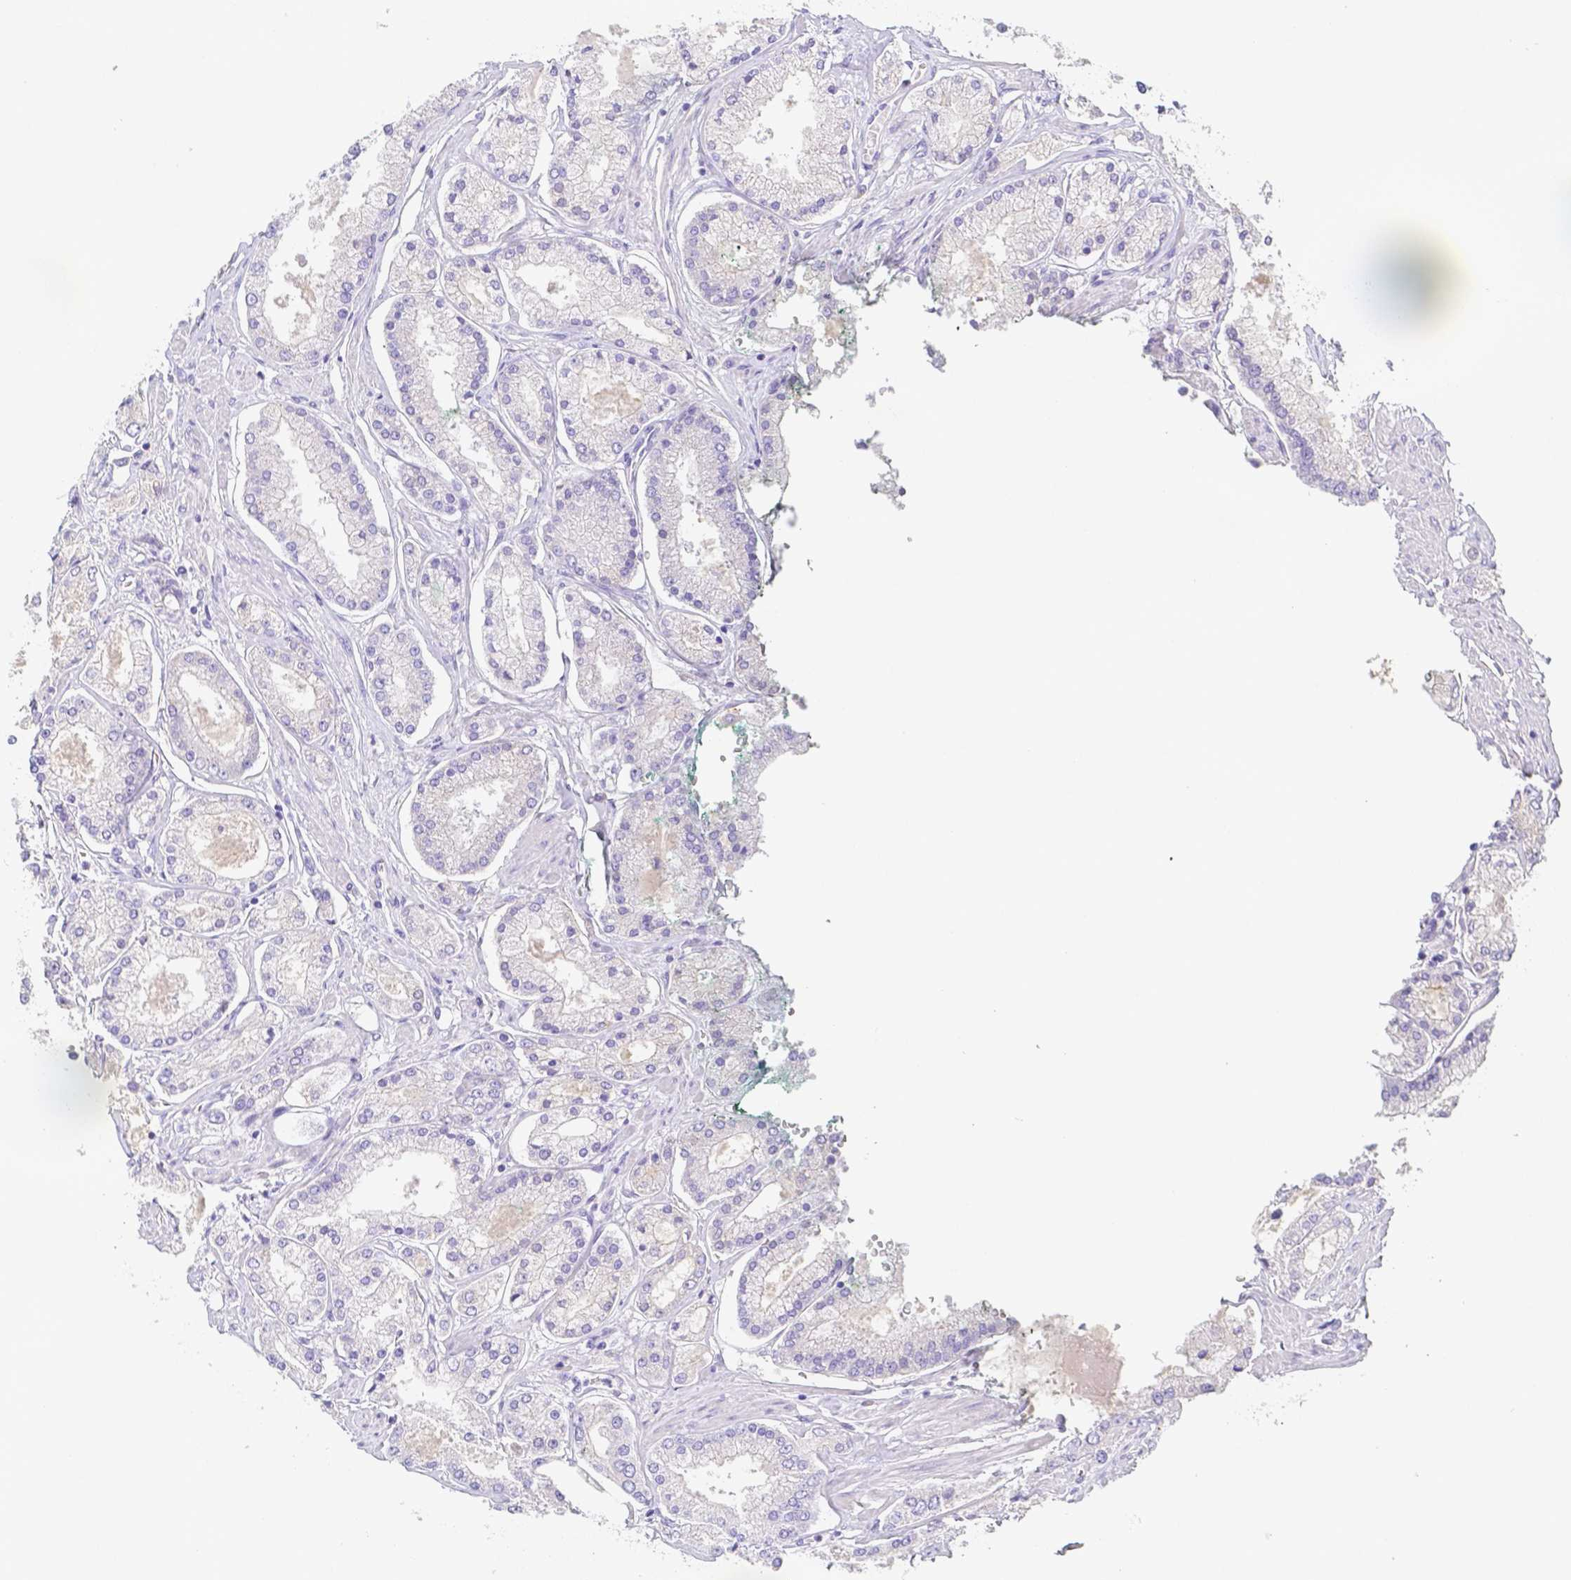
{"staining": {"intensity": "negative", "quantity": "none", "location": "none"}, "tissue": "prostate cancer", "cell_type": "Tumor cells", "image_type": "cancer", "snomed": [{"axis": "morphology", "description": "Adenocarcinoma, High grade"}, {"axis": "topography", "description": "Prostate"}], "caption": "Histopathology image shows no protein expression in tumor cells of prostate cancer tissue.", "gene": "ZG16B", "patient": {"sex": "male", "age": 69}}